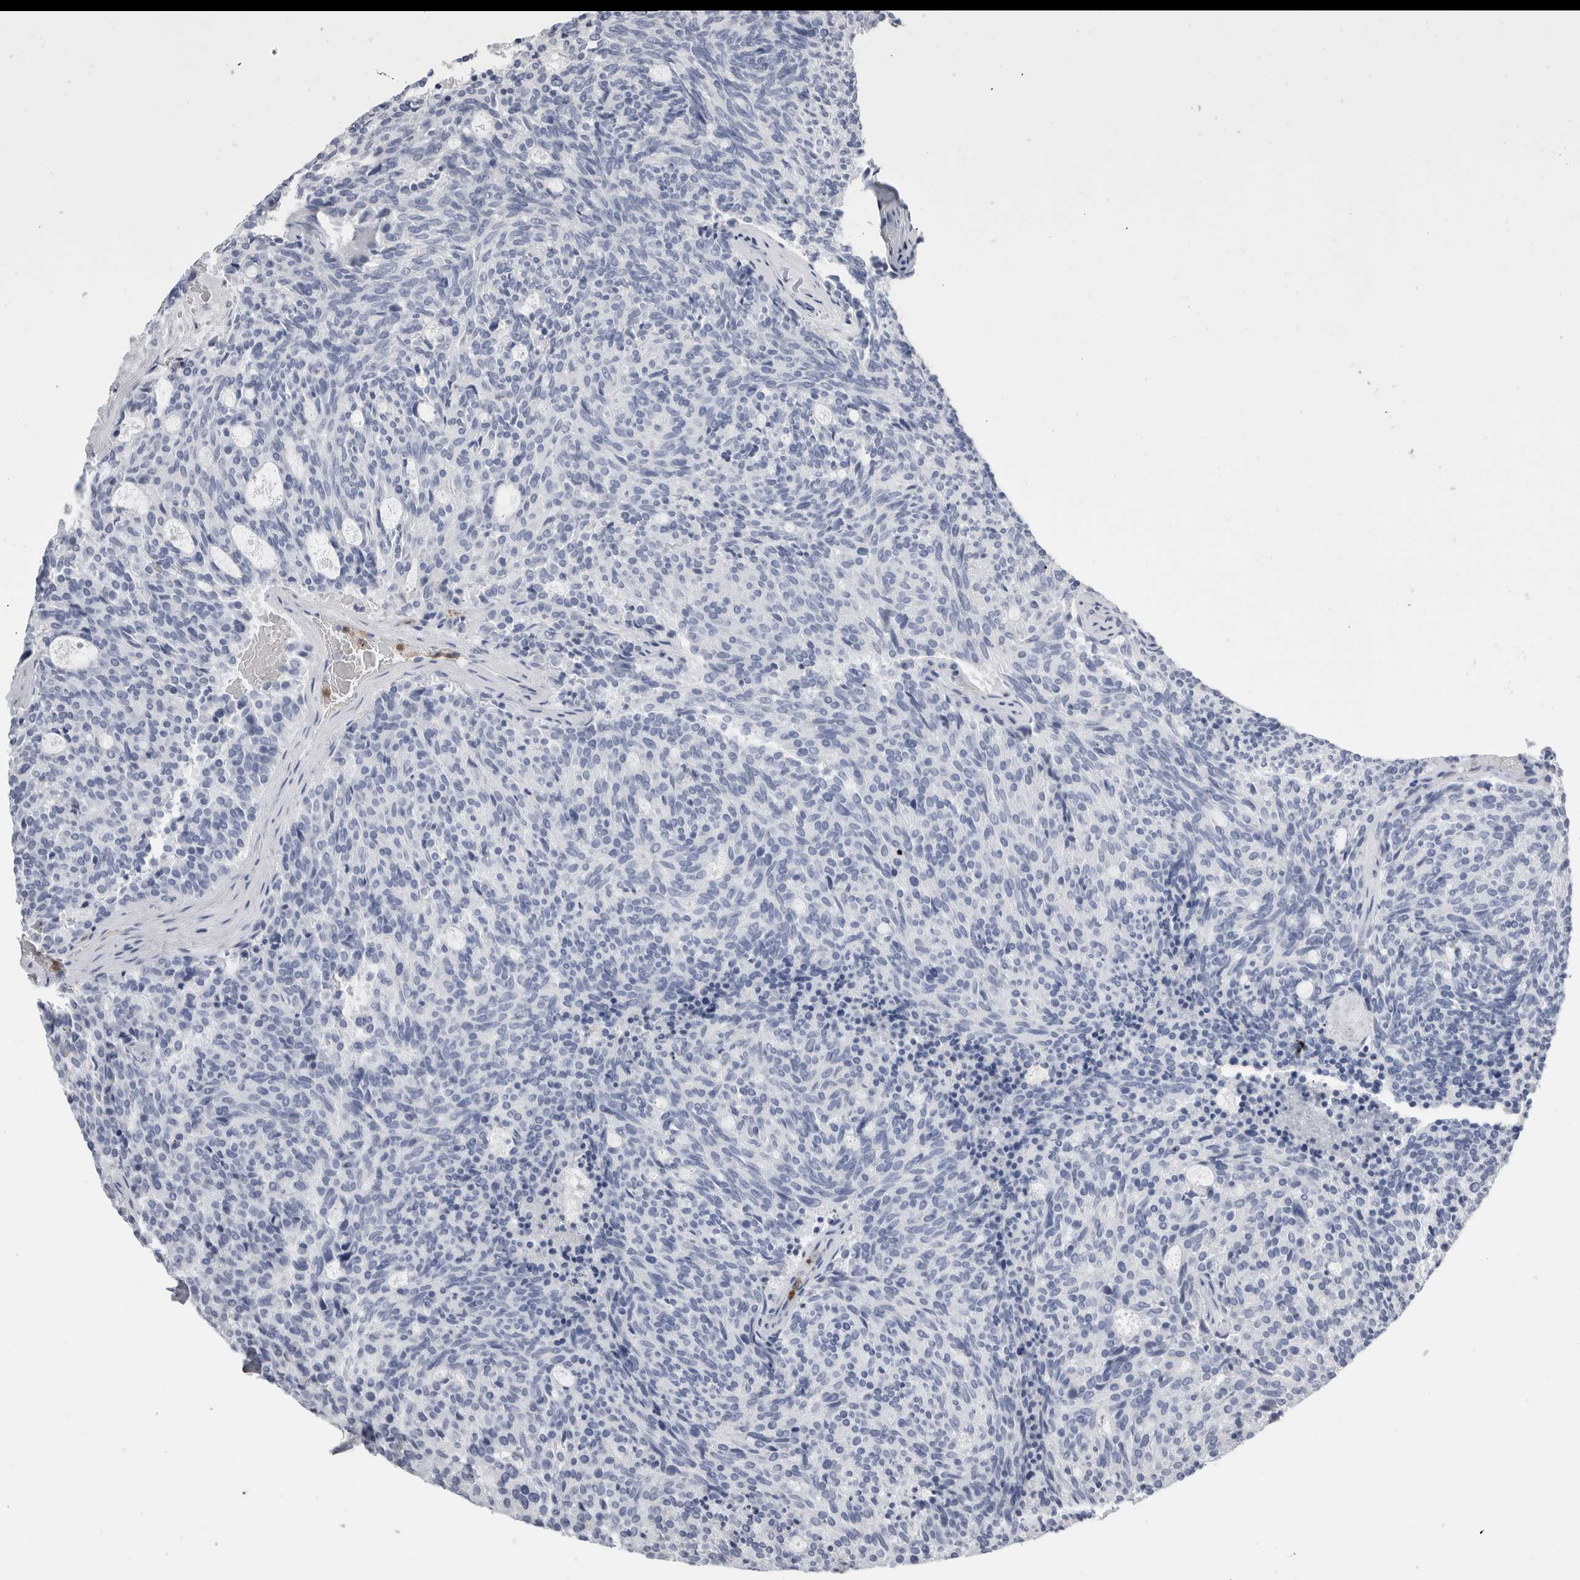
{"staining": {"intensity": "negative", "quantity": "none", "location": "none"}, "tissue": "carcinoid", "cell_type": "Tumor cells", "image_type": "cancer", "snomed": [{"axis": "morphology", "description": "Carcinoid, malignant, NOS"}, {"axis": "topography", "description": "Pancreas"}], "caption": "Immunohistochemical staining of malignant carcinoid exhibits no significant expression in tumor cells.", "gene": "S100A12", "patient": {"sex": "female", "age": 54}}